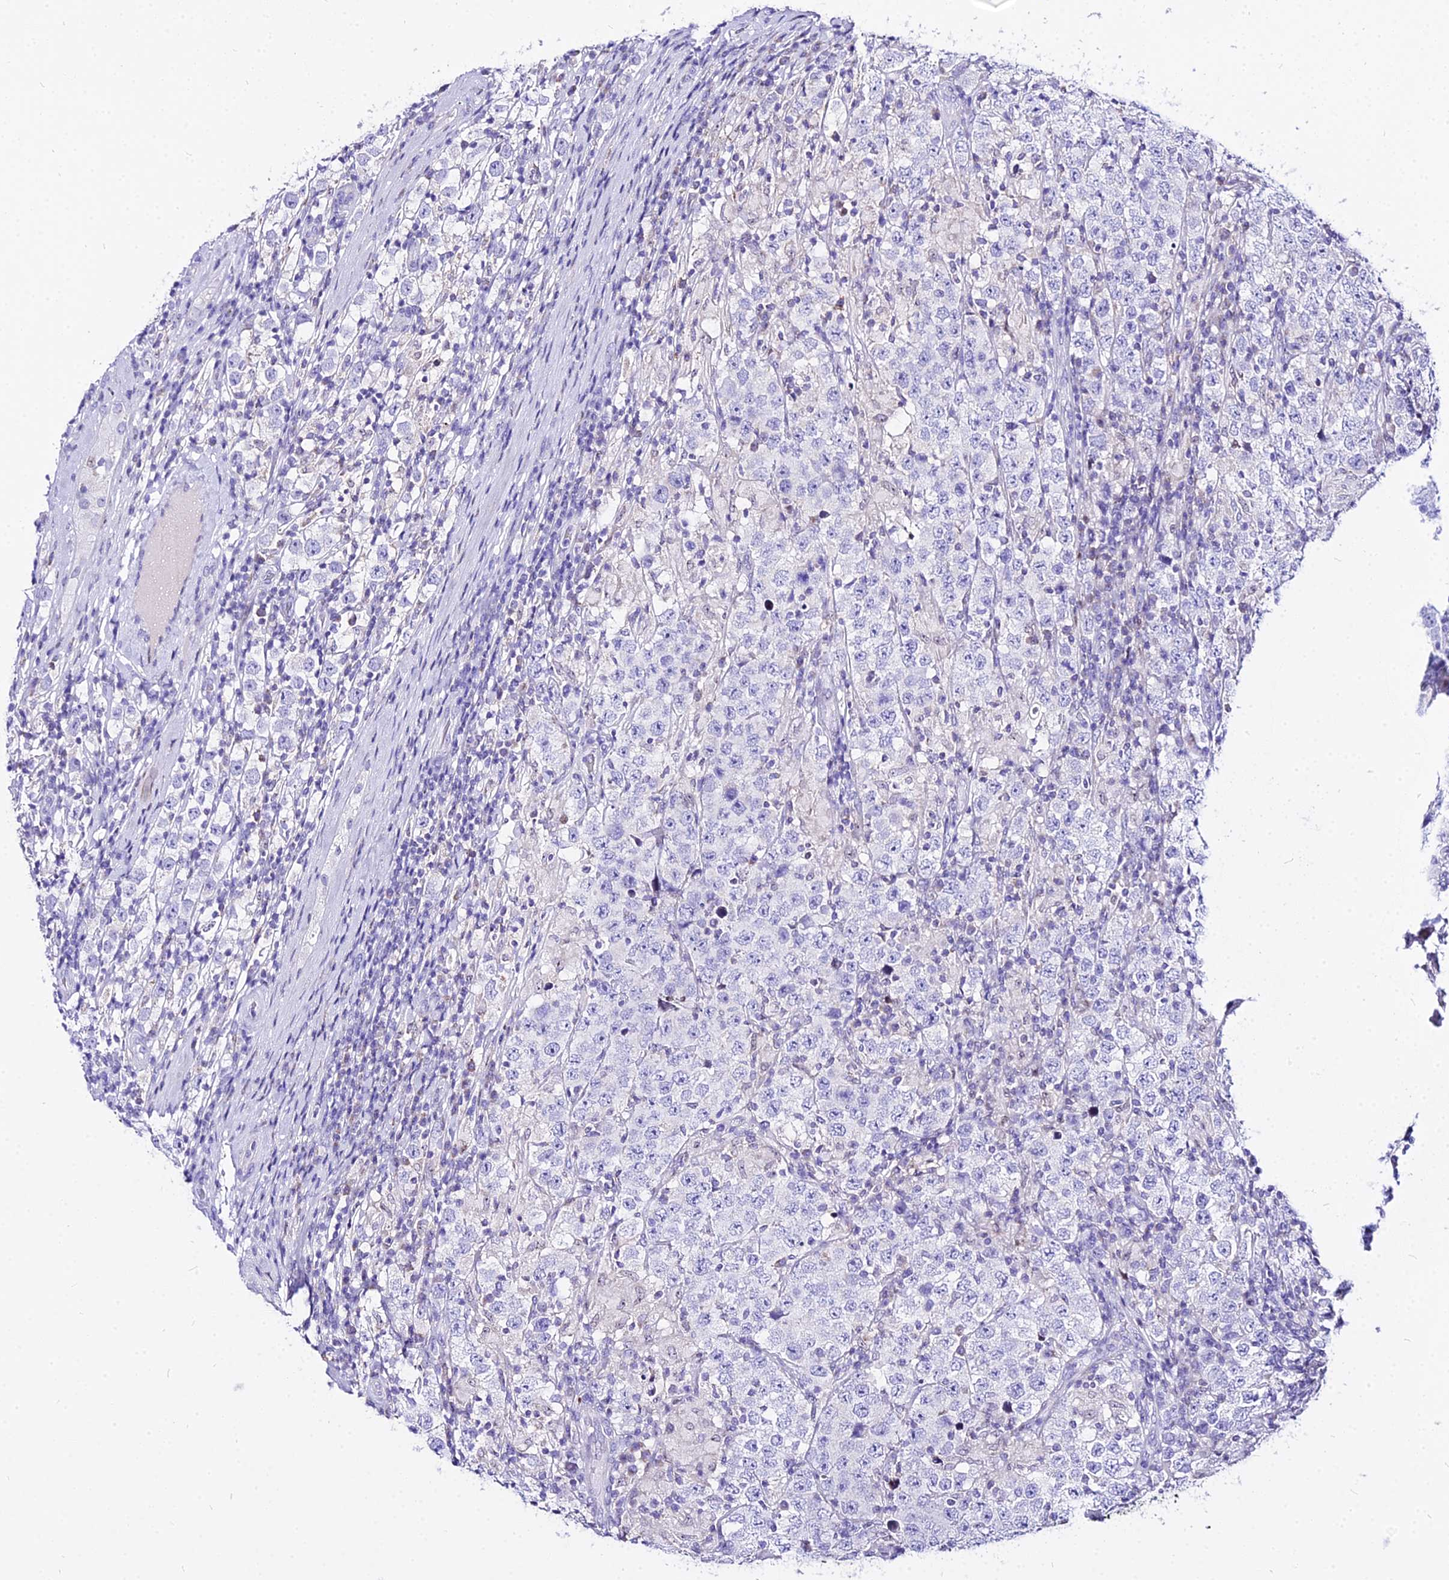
{"staining": {"intensity": "negative", "quantity": "none", "location": "none"}, "tissue": "testis cancer", "cell_type": "Tumor cells", "image_type": "cancer", "snomed": [{"axis": "morphology", "description": "Normal tissue, NOS"}, {"axis": "morphology", "description": "Urothelial carcinoma, High grade"}, {"axis": "morphology", "description": "Seminoma, NOS"}, {"axis": "morphology", "description": "Carcinoma, Embryonal, NOS"}, {"axis": "topography", "description": "Urinary bladder"}, {"axis": "topography", "description": "Testis"}], "caption": "High power microscopy histopathology image of an immunohistochemistry (IHC) image of high-grade urothelial carcinoma (testis), revealing no significant positivity in tumor cells.", "gene": "CARD18", "patient": {"sex": "male", "age": 41}}